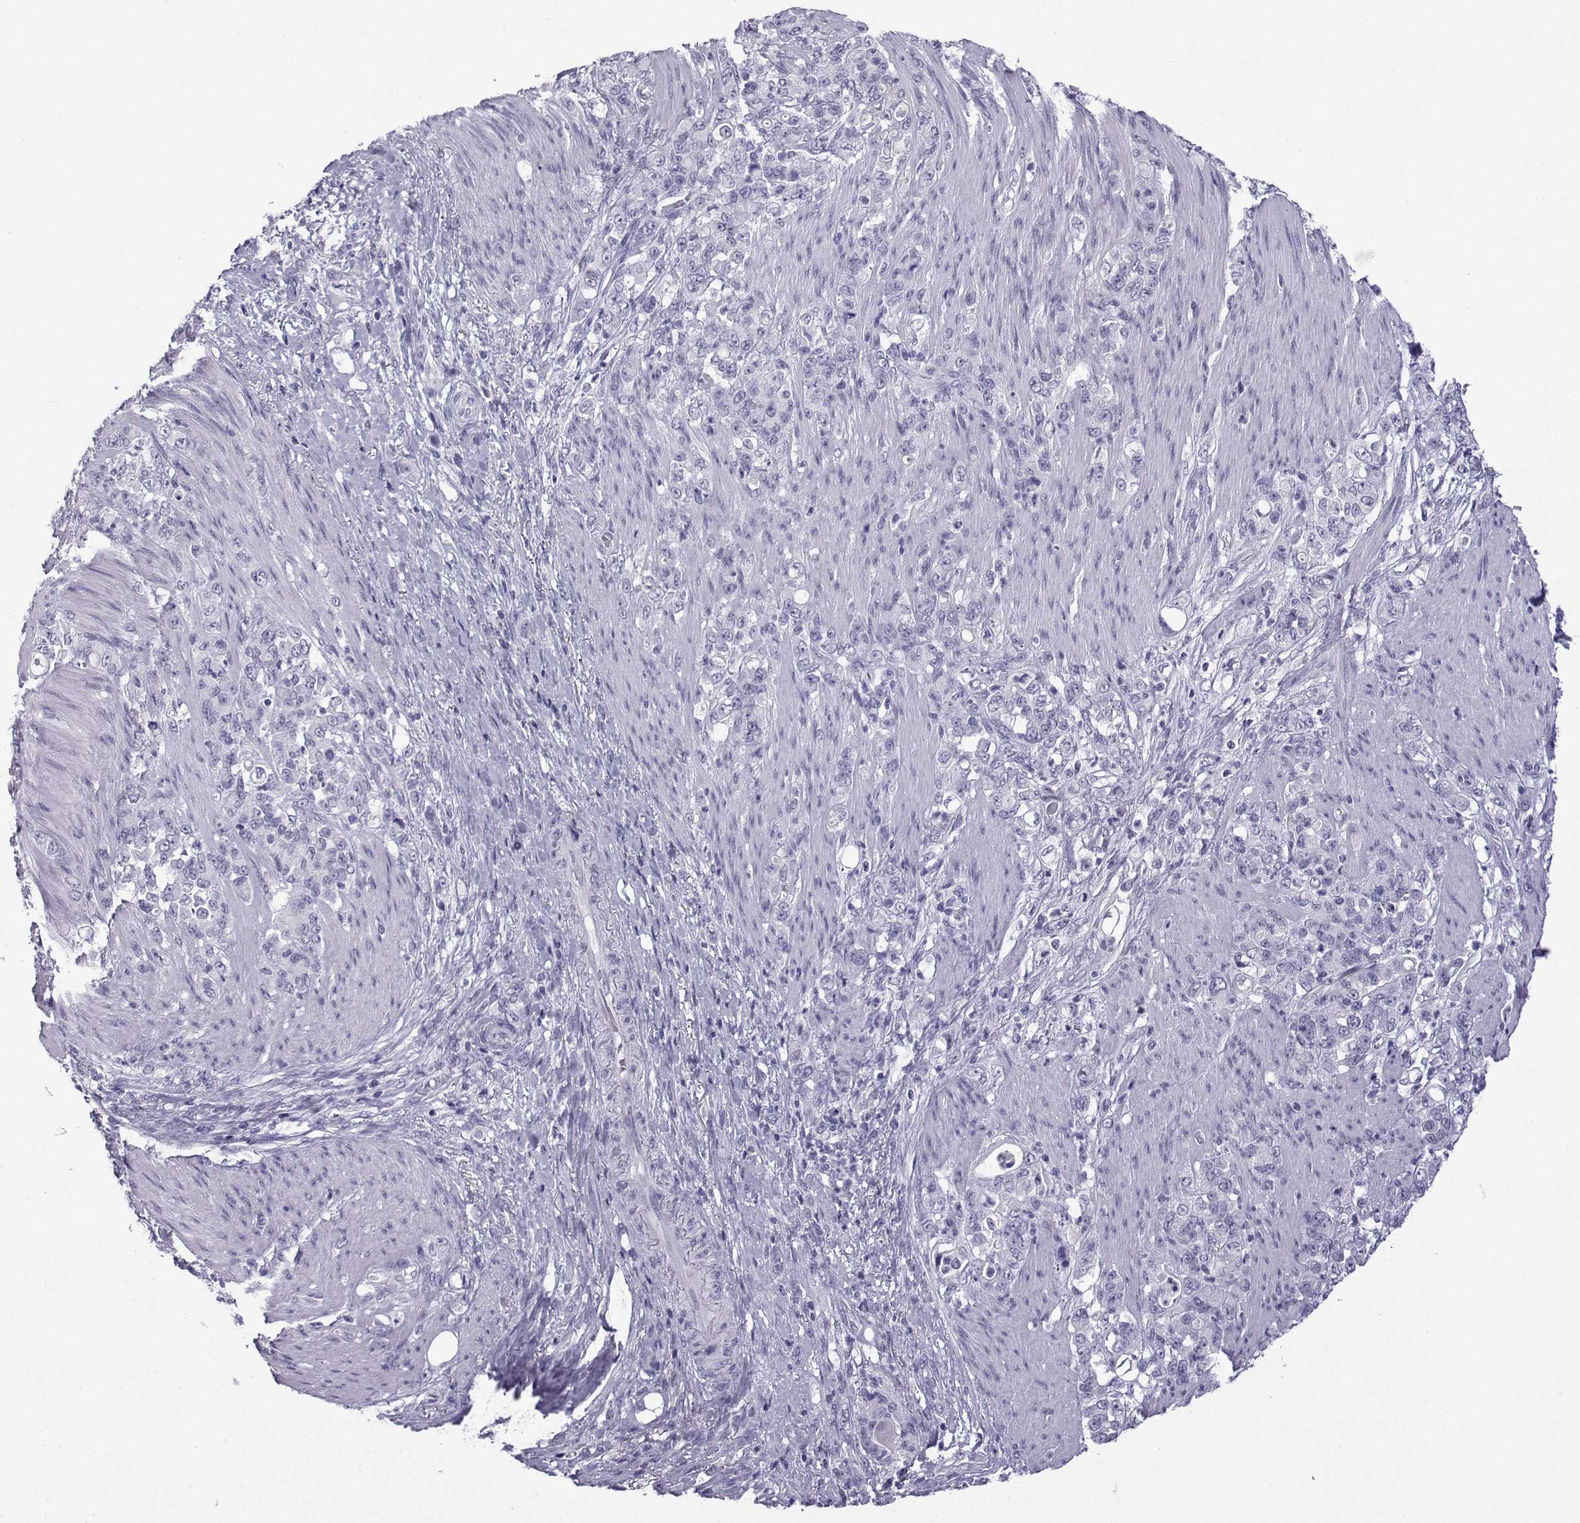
{"staining": {"intensity": "negative", "quantity": "none", "location": "none"}, "tissue": "stomach cancer", "cell_type": "Tumor cells", "image_type": "cancer", "snomed": [{"axis": "morphology", "description": "Adenocarcinoma, NOS"}, {"axis": "topography", "description": "Stomach"}], "caption": "The image exhibits no staining of tumor cells in adenocarcinoma (stomach). (Immunohistochemistry, brightfield microscopy, high magnification).", "gene": "MRGBP", "patient": {"sex": "female", "age": 79}}